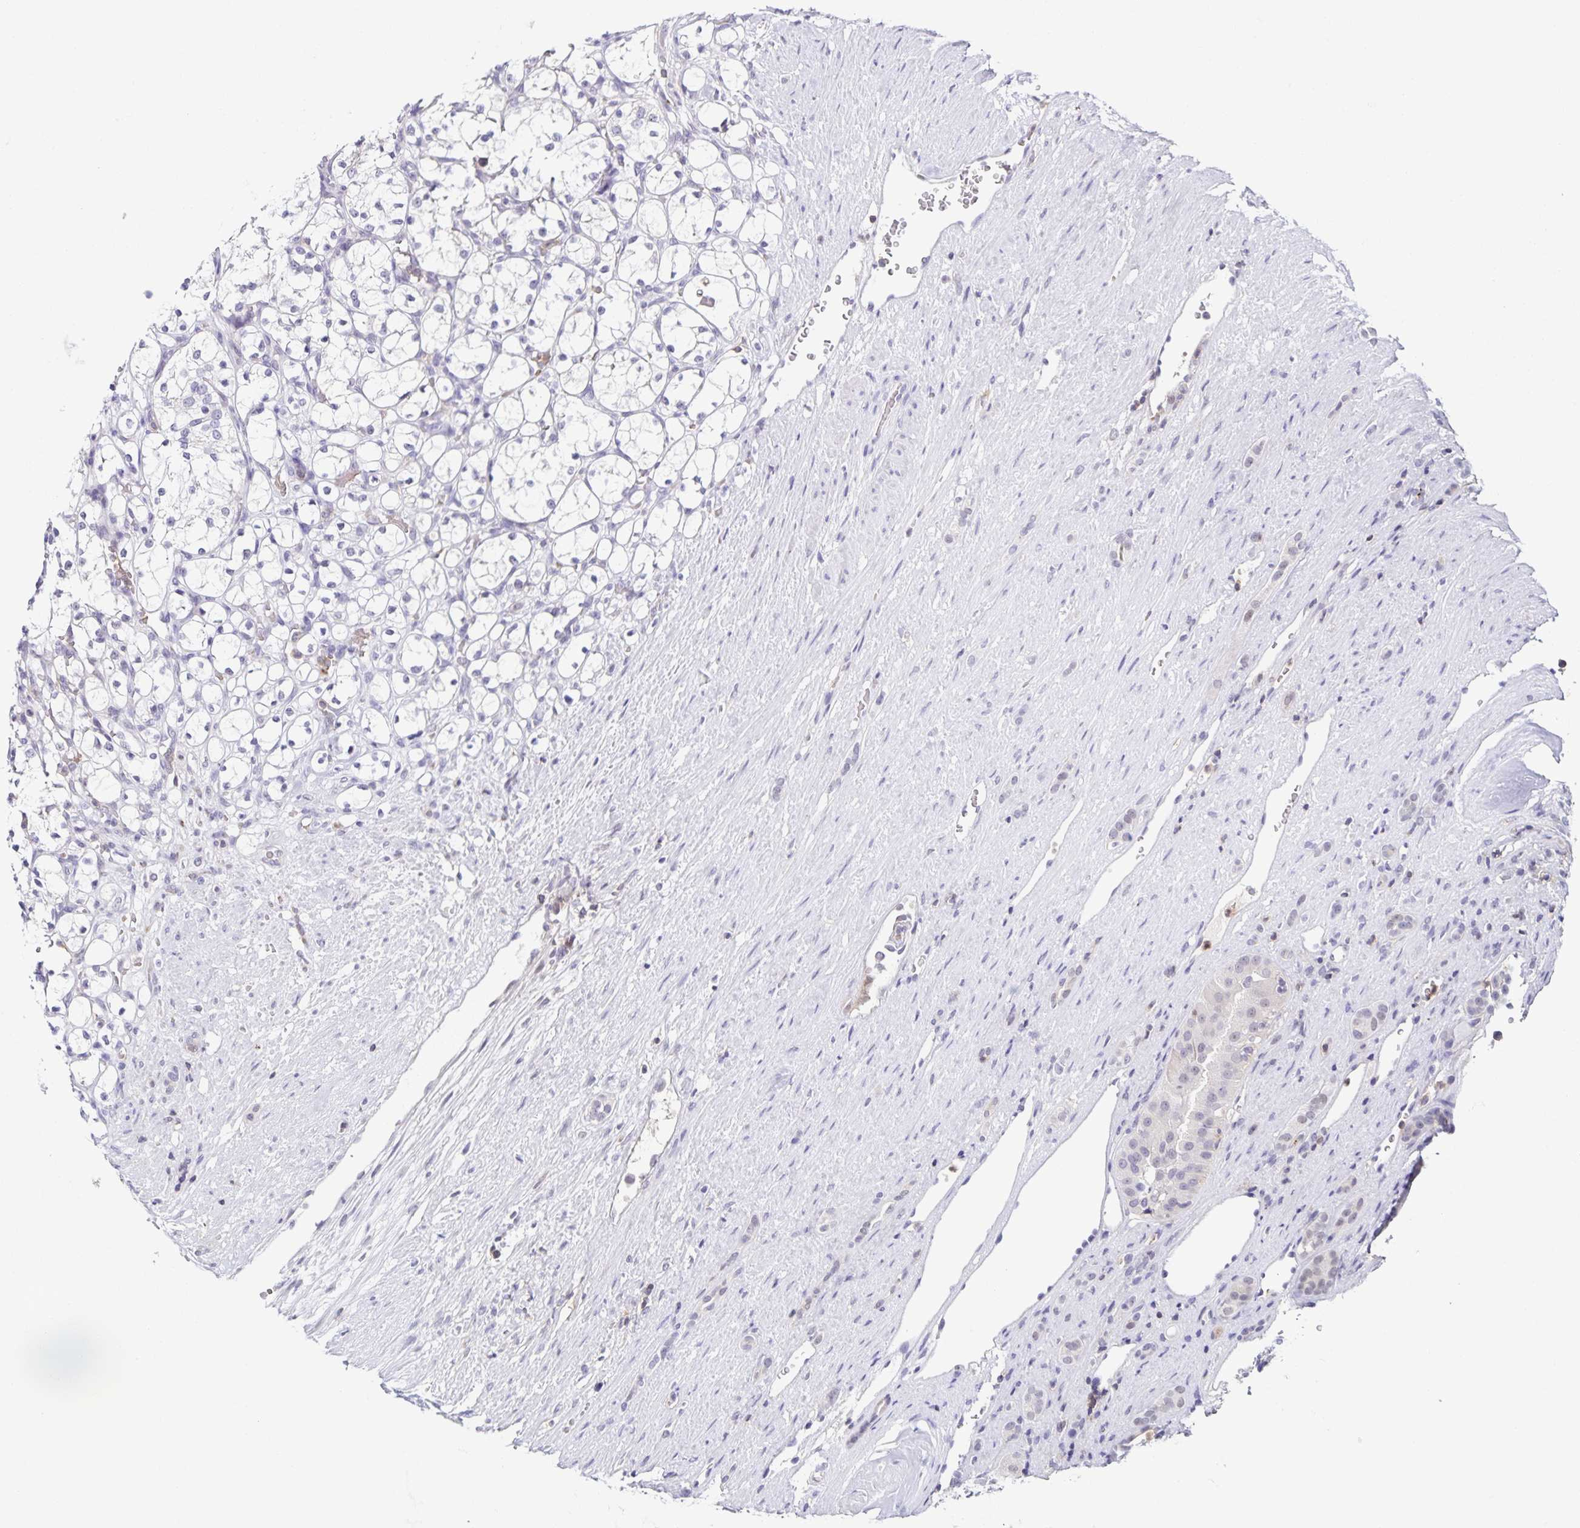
{"staining": {"intensity": "negative", "quantity": "none", "location": "none"}, "tissue": "renal cancer", "cell_type": "Tumor cells", "image_type": "cancer", "snomed": [{"axis": "morphology", "description": "Adenocarcinoma, NOS"}, {"axis": "topography", "description": "Kidney"}], "caption": "High magnification brightfield microscopy of renal adenocarcinoma stained with DAB (brown) and counterstained with hematoxylin (blue): tumor cells show no significant positivity.", "gene": "STPG4", "patient": {"sex": "female", "age": 69}}